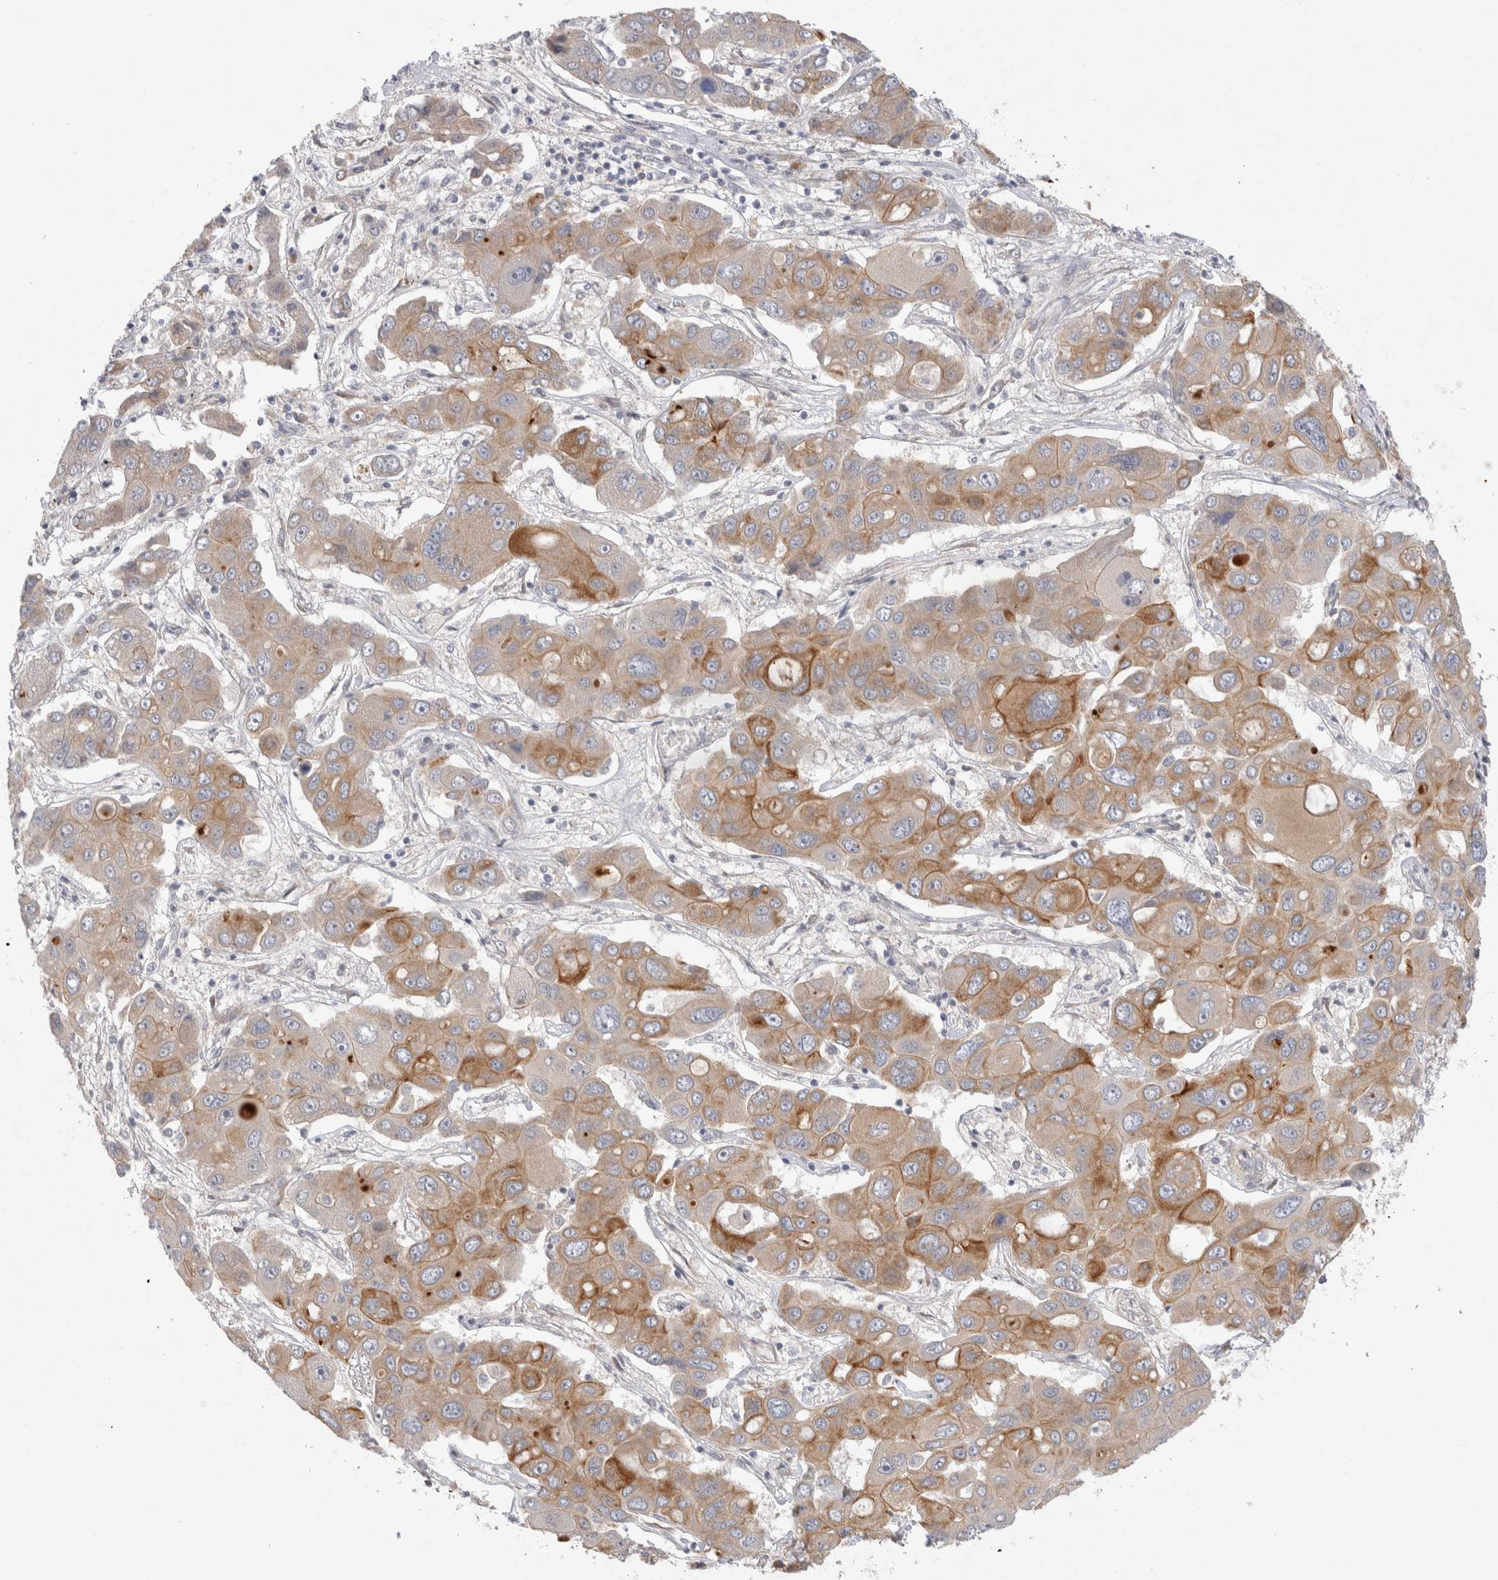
{"staining": {"intensity": "moderate", "quantity": ">75%", "location": "cytoplasmic/membranous"}, "tissue": "liver cancer", "cell_type": "Tumor cells", "image_type": "cancer", "snomed": [{"axis": "morphology", "description": "Cholangiocarcinoma"}, {"axis": "topography", "description": "Liver"}], "caption": "Cholangiocarcinoma (liver) was stained to show a protein in brown. There is medium levels of moderate cytoplasmic/membranous expression in about >75% of tumor cells. The protein of interest is shown in brown color, while the nuclei are stained blue.", "gene": "BZW2", "patient": {"sex": "male", "age": 67}}